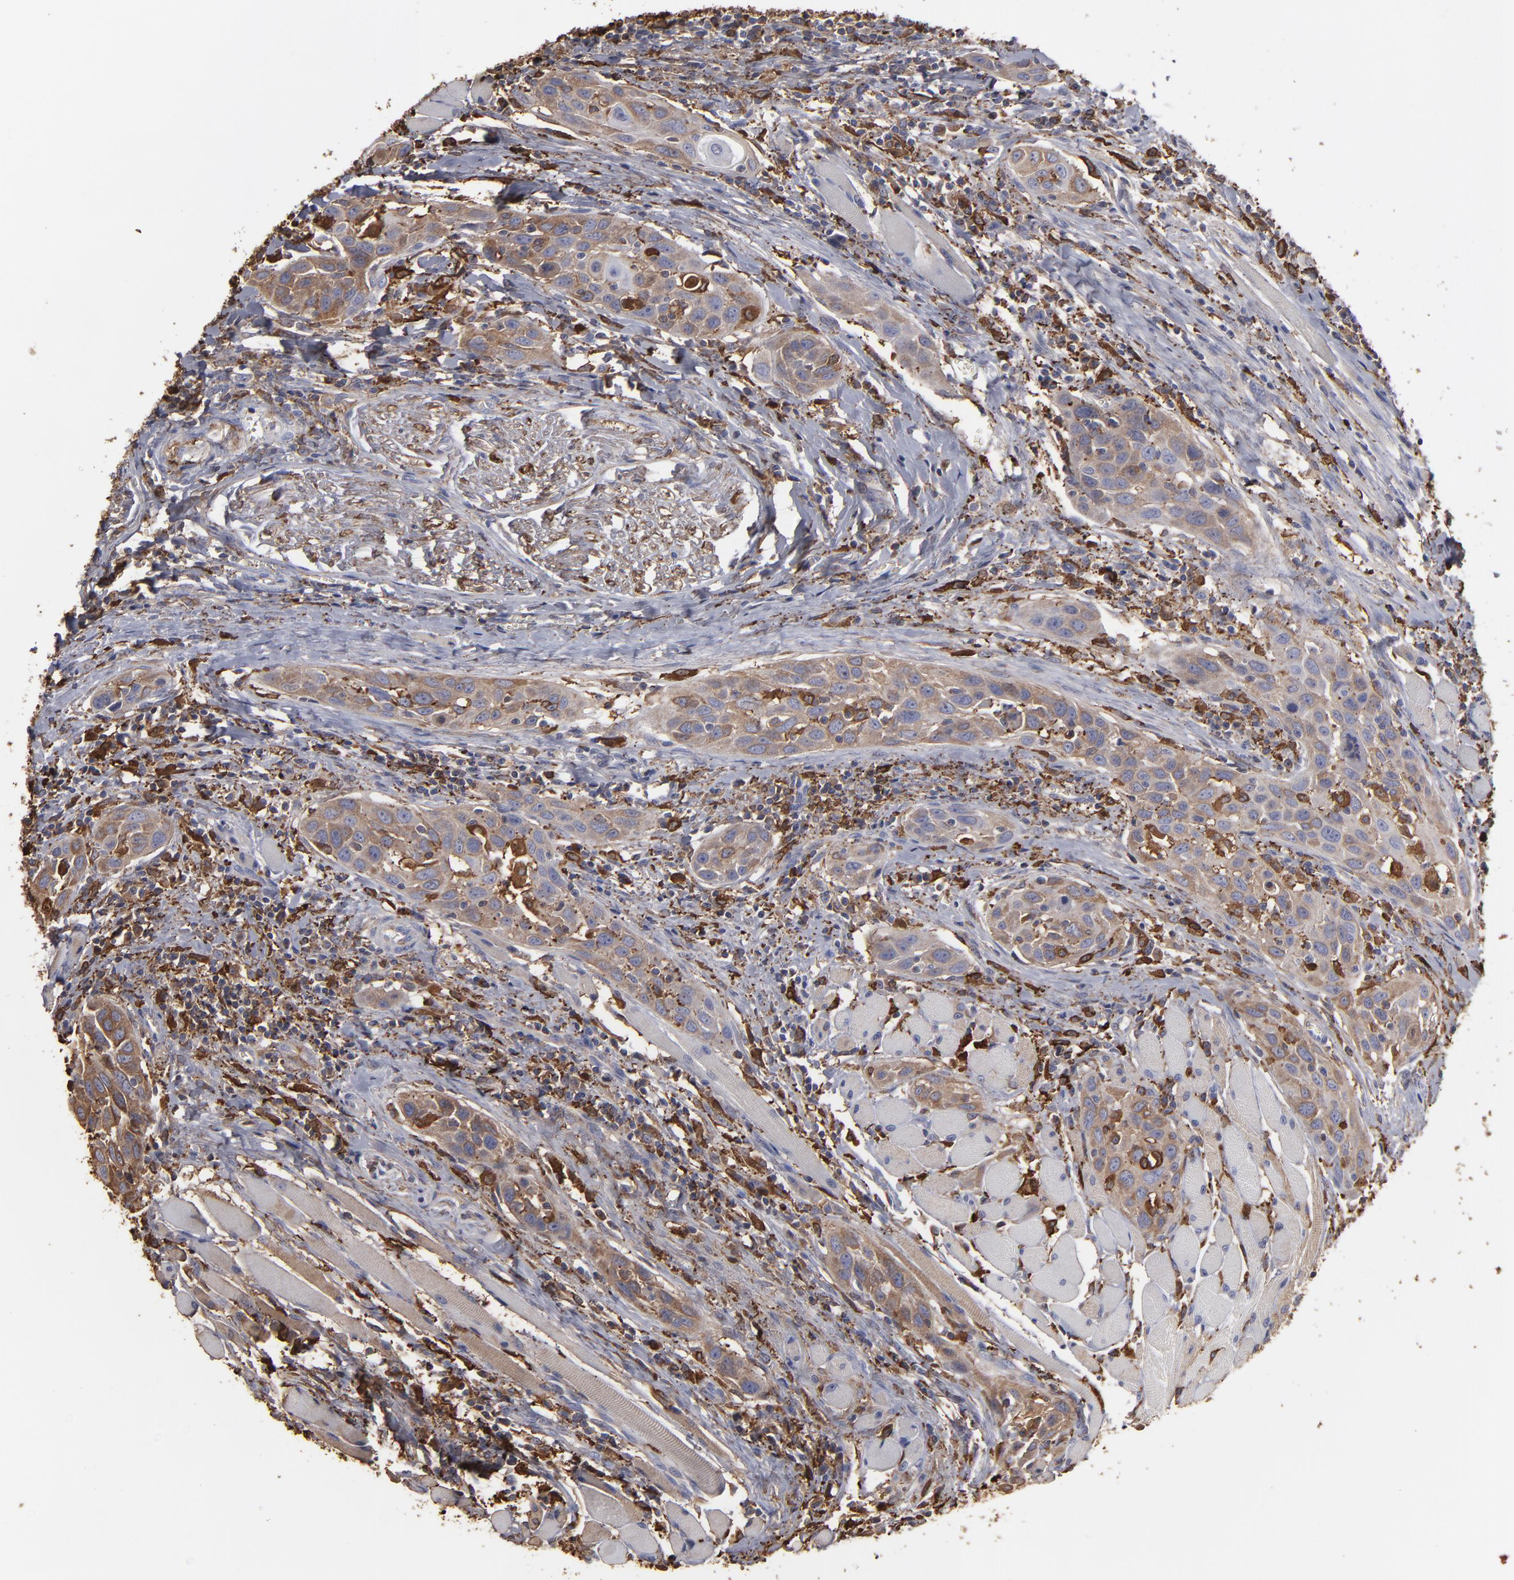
{"staining": {"intensity": "moderate", "quantity": ">75%", "location": "cytoplasmic/membranous"}, "tissue": "head and neck cancer", "cell_type": "Tumor cells", "image_type": "cancer", "snomed": [{"axis": "morphology", "description": "Squamous cell carcinoma, NOS"}, {"axis": "topography", "description": "Oral tissue"}, {"axis": "topography", "description": "Head-Neck"}], "caption": "Immunohistochemical staining of head and neck cancer reveals medium levels of moderate cytoplasmic/membranous protein positivity in about >75% of tumor cells.", "gene": "ODC1", "patient": {"sex": "female", "age": 50}}